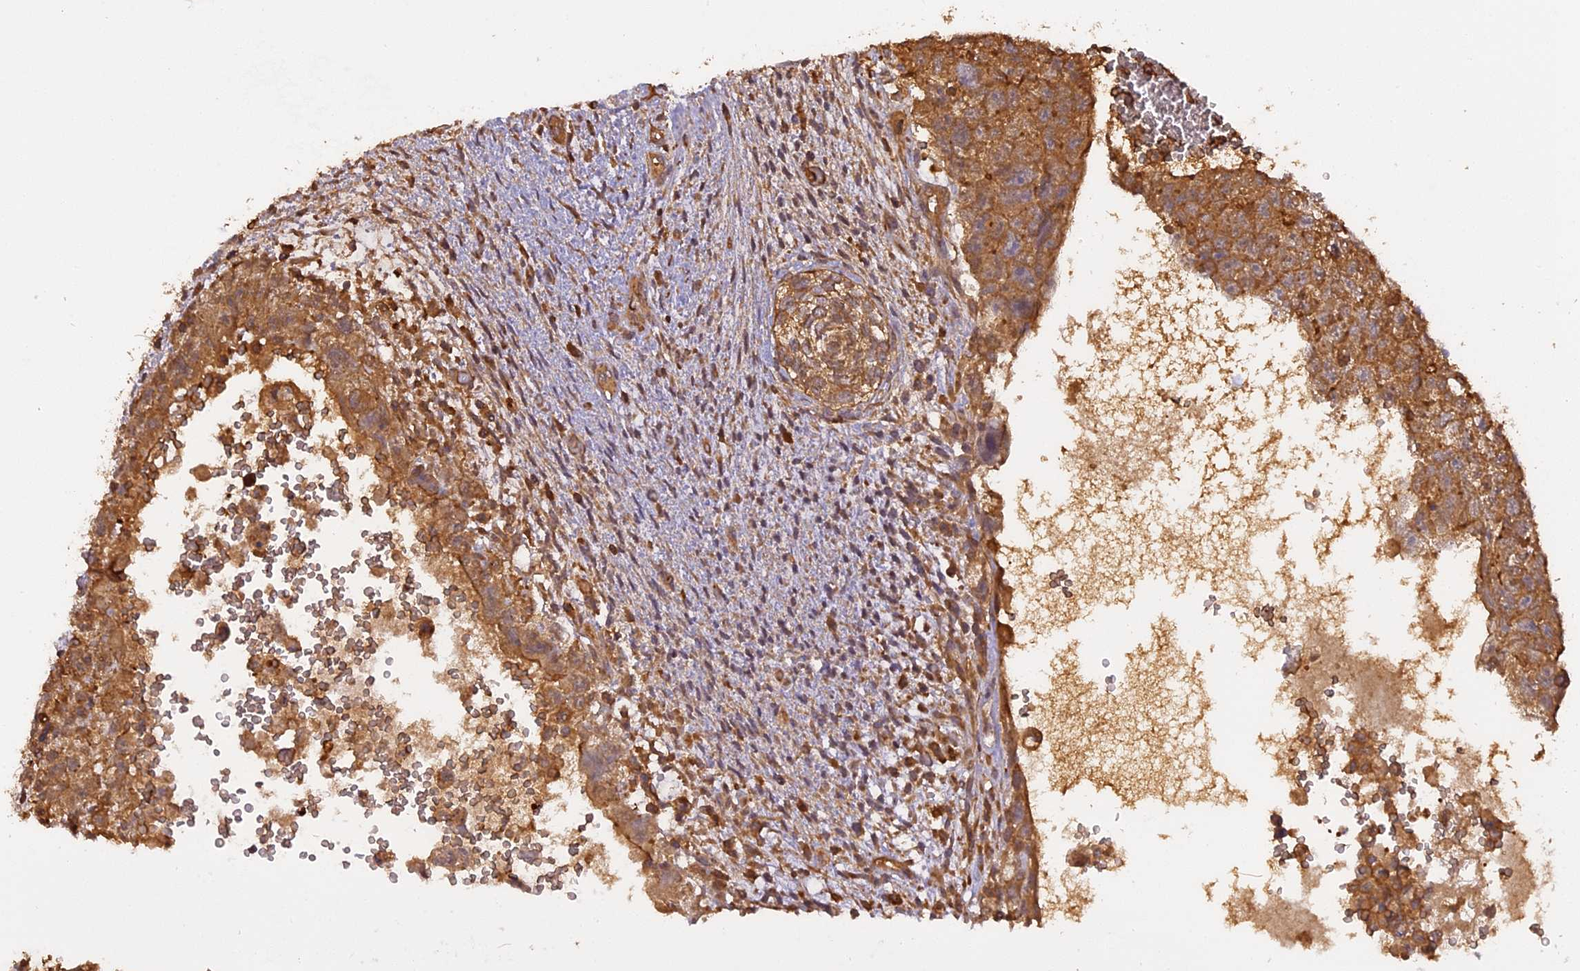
{"staining": {"intensity": "moderate", "quantity": ">75%", "location": "cytoplasmic/membranous"}, "tissue": "testis cancer", "cell_type": "Tumor cells", "image_type": "cancer", "snomed": [{"axis": "morphology", "description": "Carcinoma, Embryonal, NOS"}, {"axis": "topography", "description": "Testis"}], "caption": "A medium amount of moderate cytoplasmic/membranous staining is present in about >75% of tumor cells in testis cancer tissue. The staining was performed using DAB, with brown indicating positive protein expression. Nuclei are stained blue with hematoxylin.", "gene": "STOML1", "patient": {"sex": "male", "age": 26}}